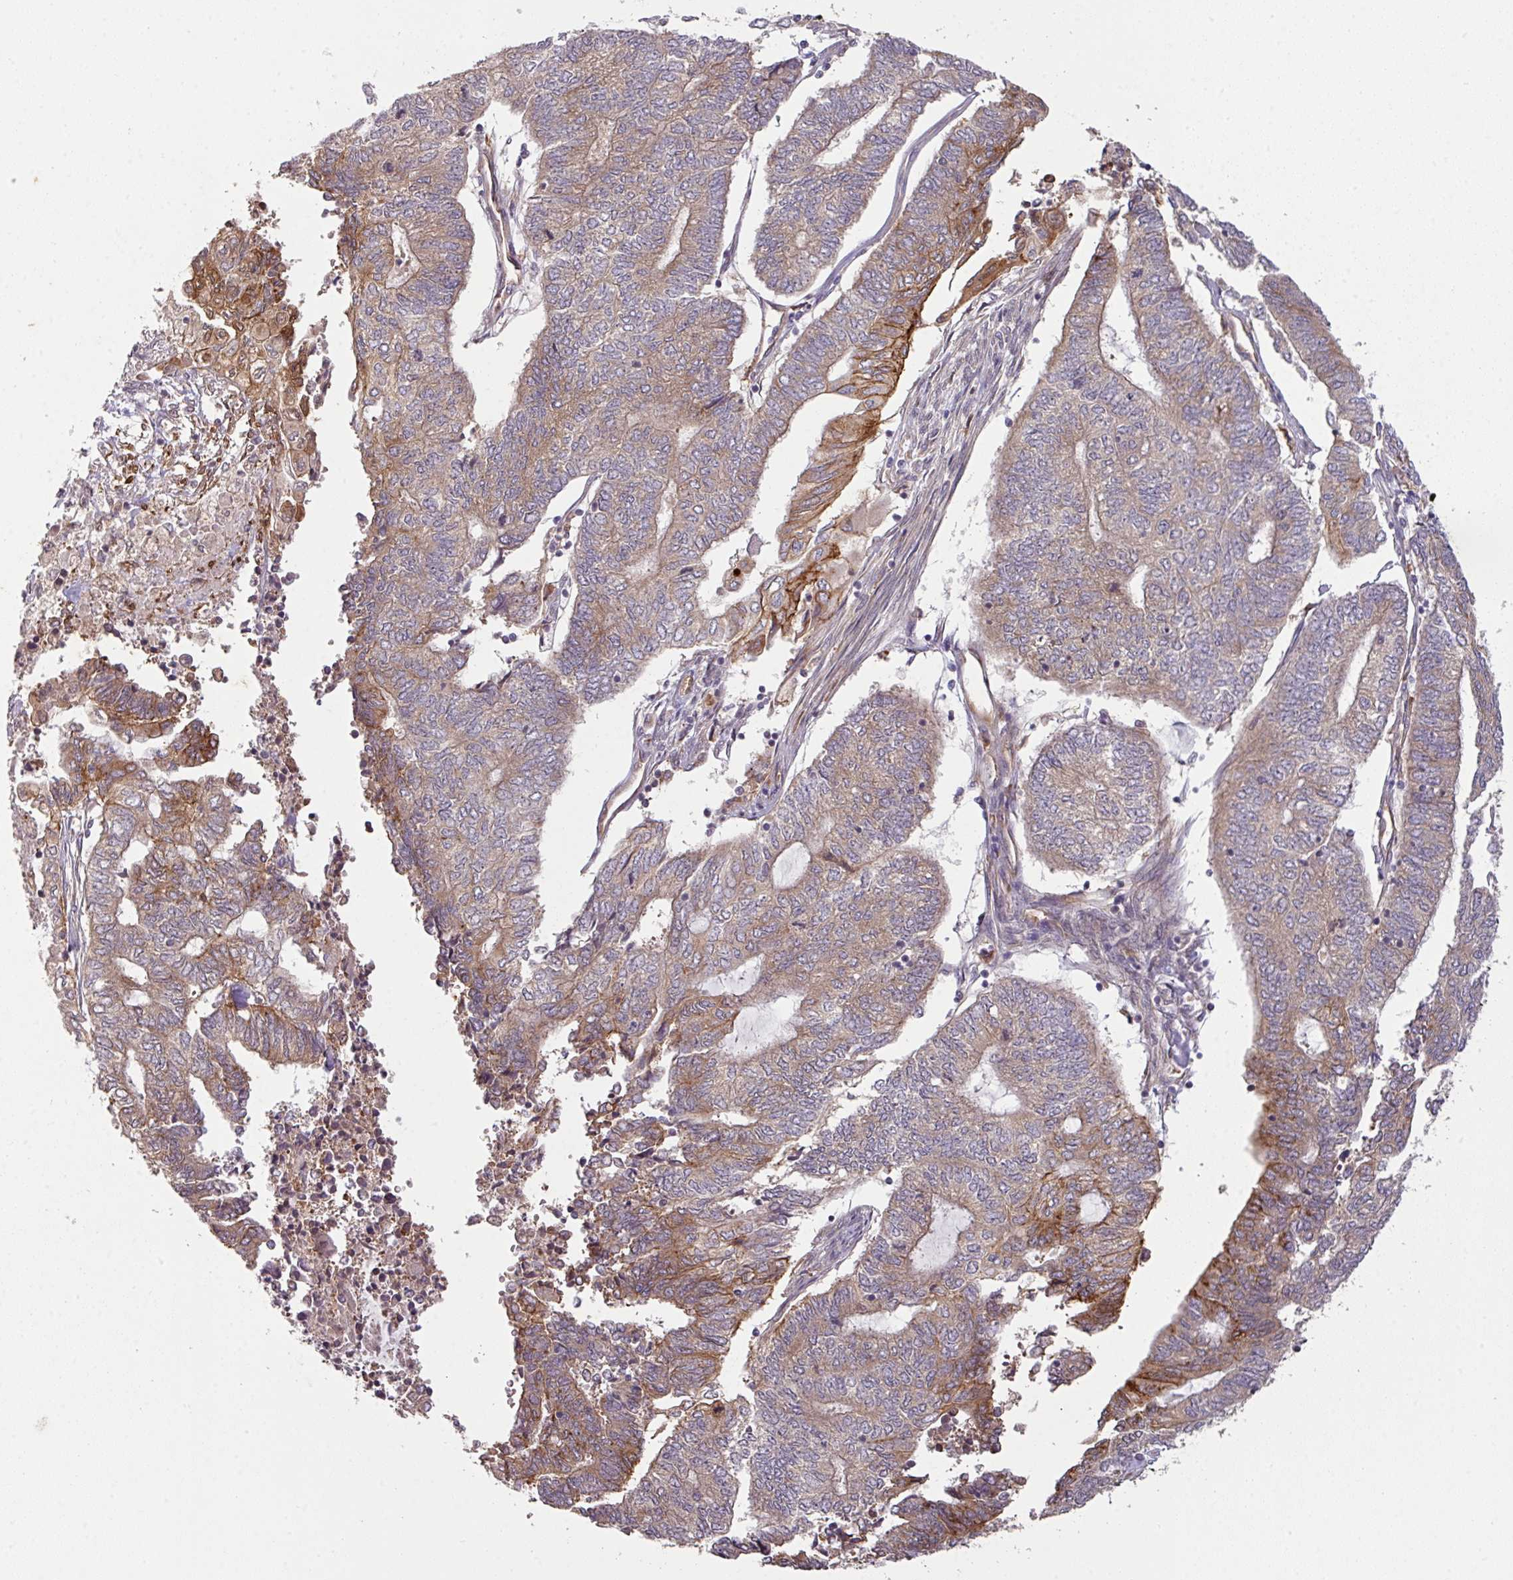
{"staining": {"intensity": "moderate", "quantity": "25%-75%", "location": "cytoplasmic/membranous"}, "tissue": "endometrial cancer", "cell_type": "Tumor cells", "image_type": "cancer", "snomed": [{"axis": "morphology", "description": "Adenocarcinoma, NOS"}, {"axis": "topography", "description": "Uterus"}, {"axis": "topography", "description": "Endometrium"}], "caption": "Immunohistochemical staining of endometrial cancer (adenocarcinoma) reveals medium levels of moderate cytoplasmic/membranous protein staining in about 25%-75% of tumor cells.", "gene": "CYFIP2", "patient": {"sex": "female", "age": 70}}